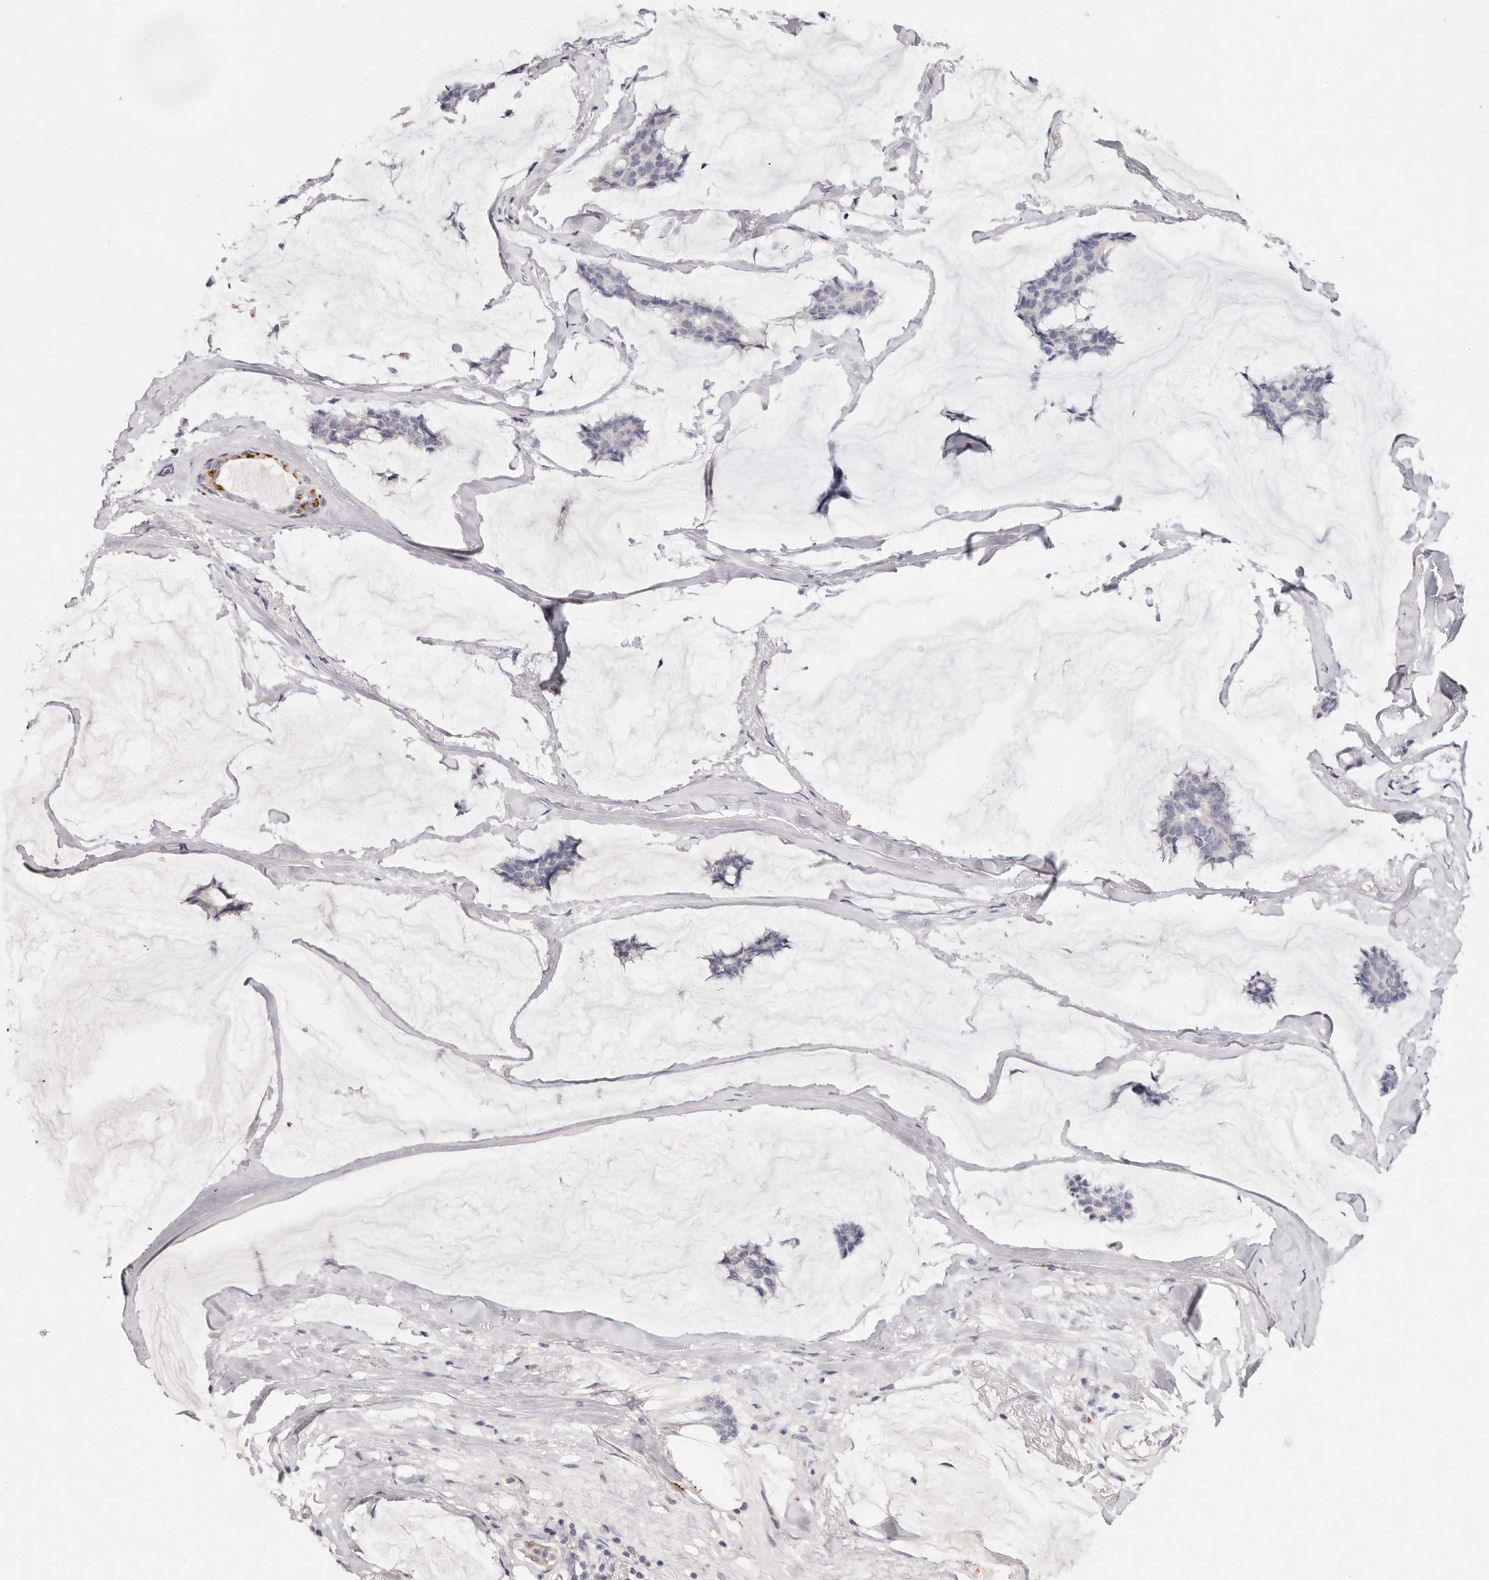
{"staining": {"intensity": "negative", "quantity": "none", "location": "none"}, "tissue": "breast cancer", "cell_type": "Tumor cells", "image_type": "cancer", "snomed": [{"axis": "morphology", "description": "Duct carcinoma"}, {"axis": "topography", "description": "Breast"}], "caption": "This is an immunohistochemistry (IHC) histopathology image of human breast cancer. There is no expression in tumor cells.", "gene": "THBS3", "patient": {"sex": "female", "age": 93}}